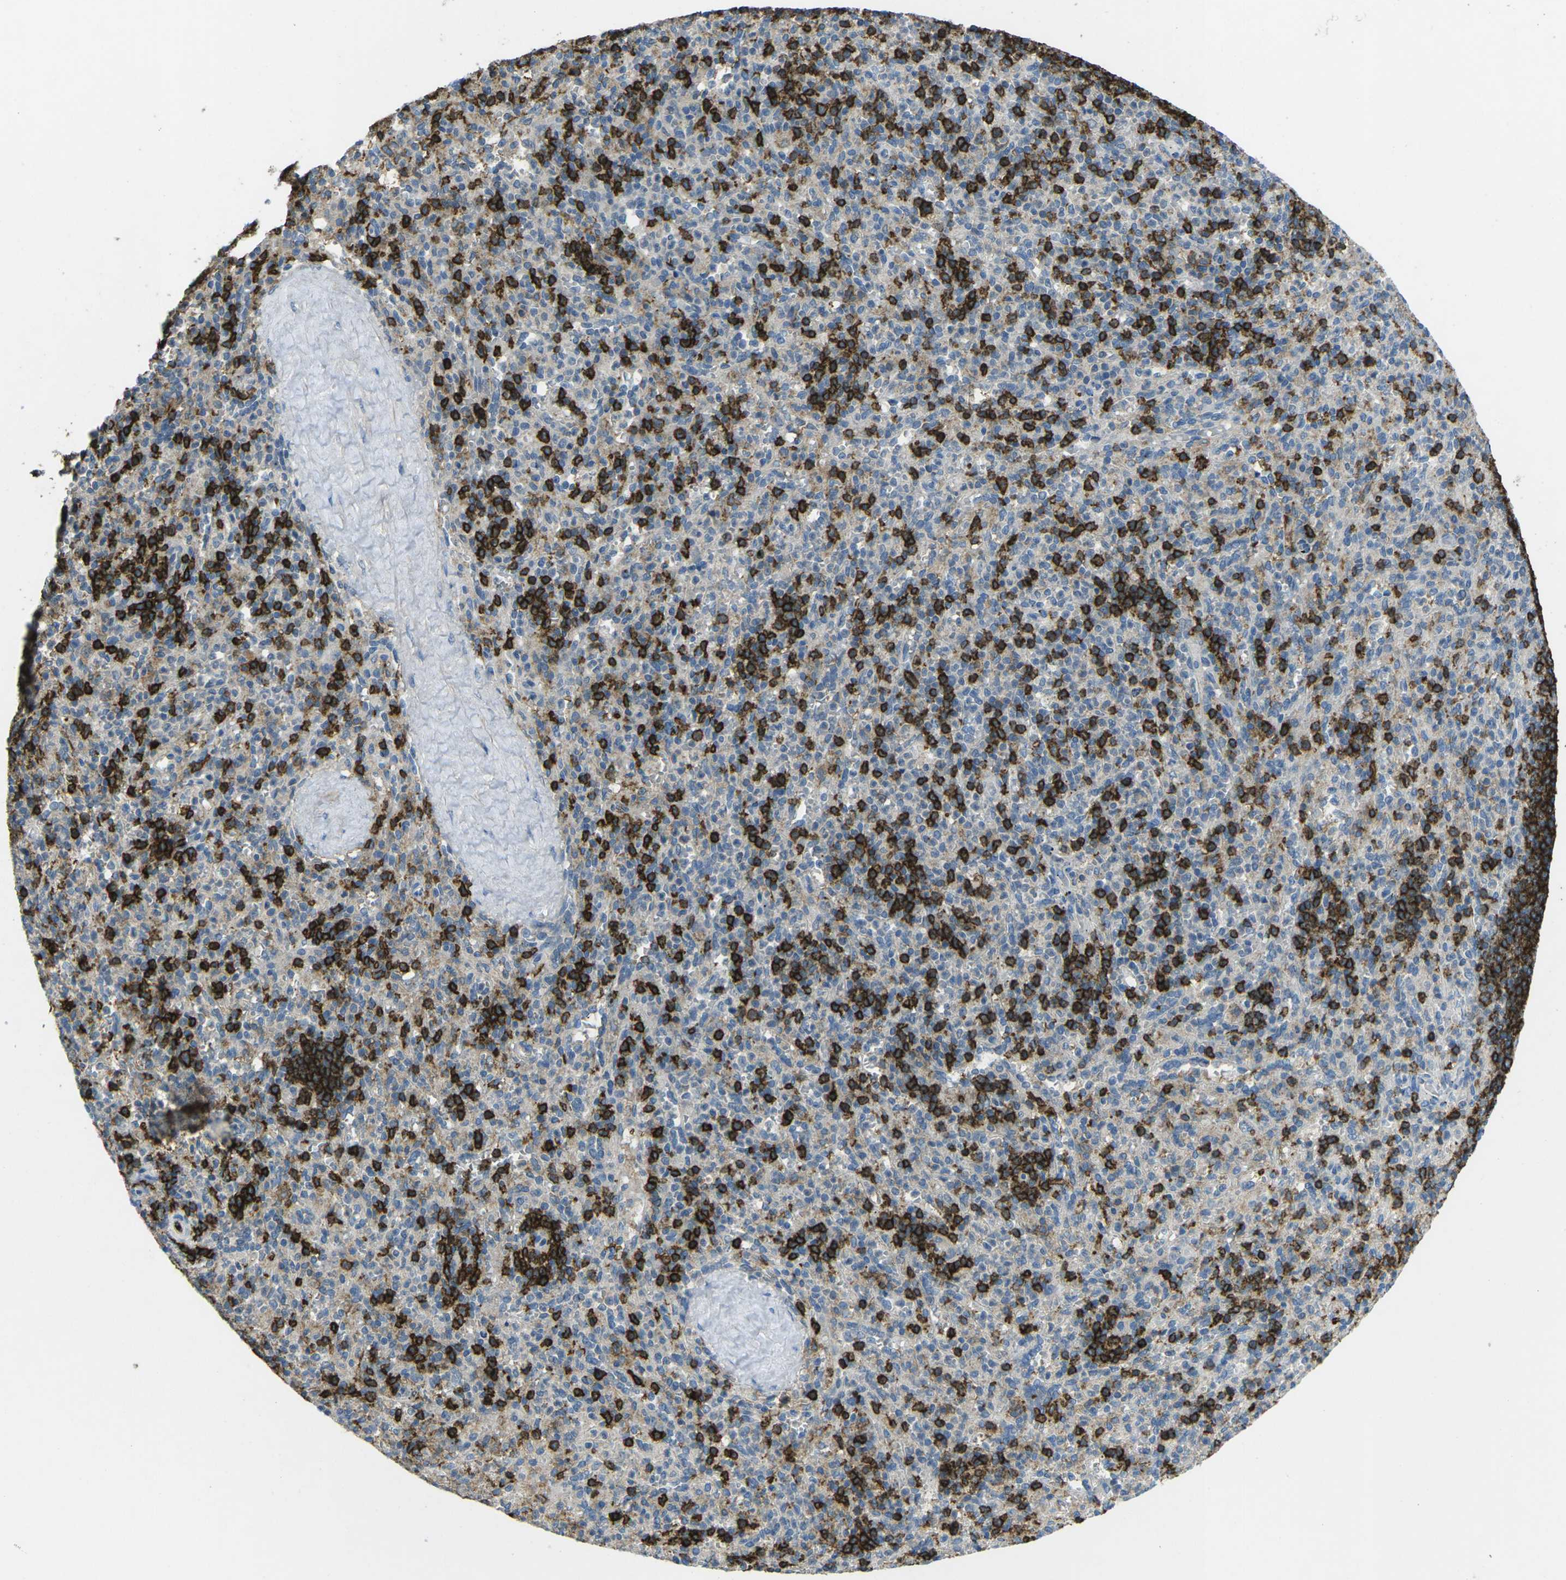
{"staining": {"intensity": "strong", "quantity": "25%-75%", "location": "cytoplasmic/membranous"}, "tissue": "spleen", "cell_type": "Cells in red pulp", "image_type": "normal", "snomed": [{"axis": "morphology", "description": "Normal tissue, NOS"}, {"axis": "topography", "description": "Spleen"}], "caption": "Immunohistochemical staining of normal spleen demonstrates high levels of strong cytoplasmic/membranous staining in approximately 25%-75% of cells in red pulp.", "gene": "CD19", "patient": {"sex": "male", "age": 36}}